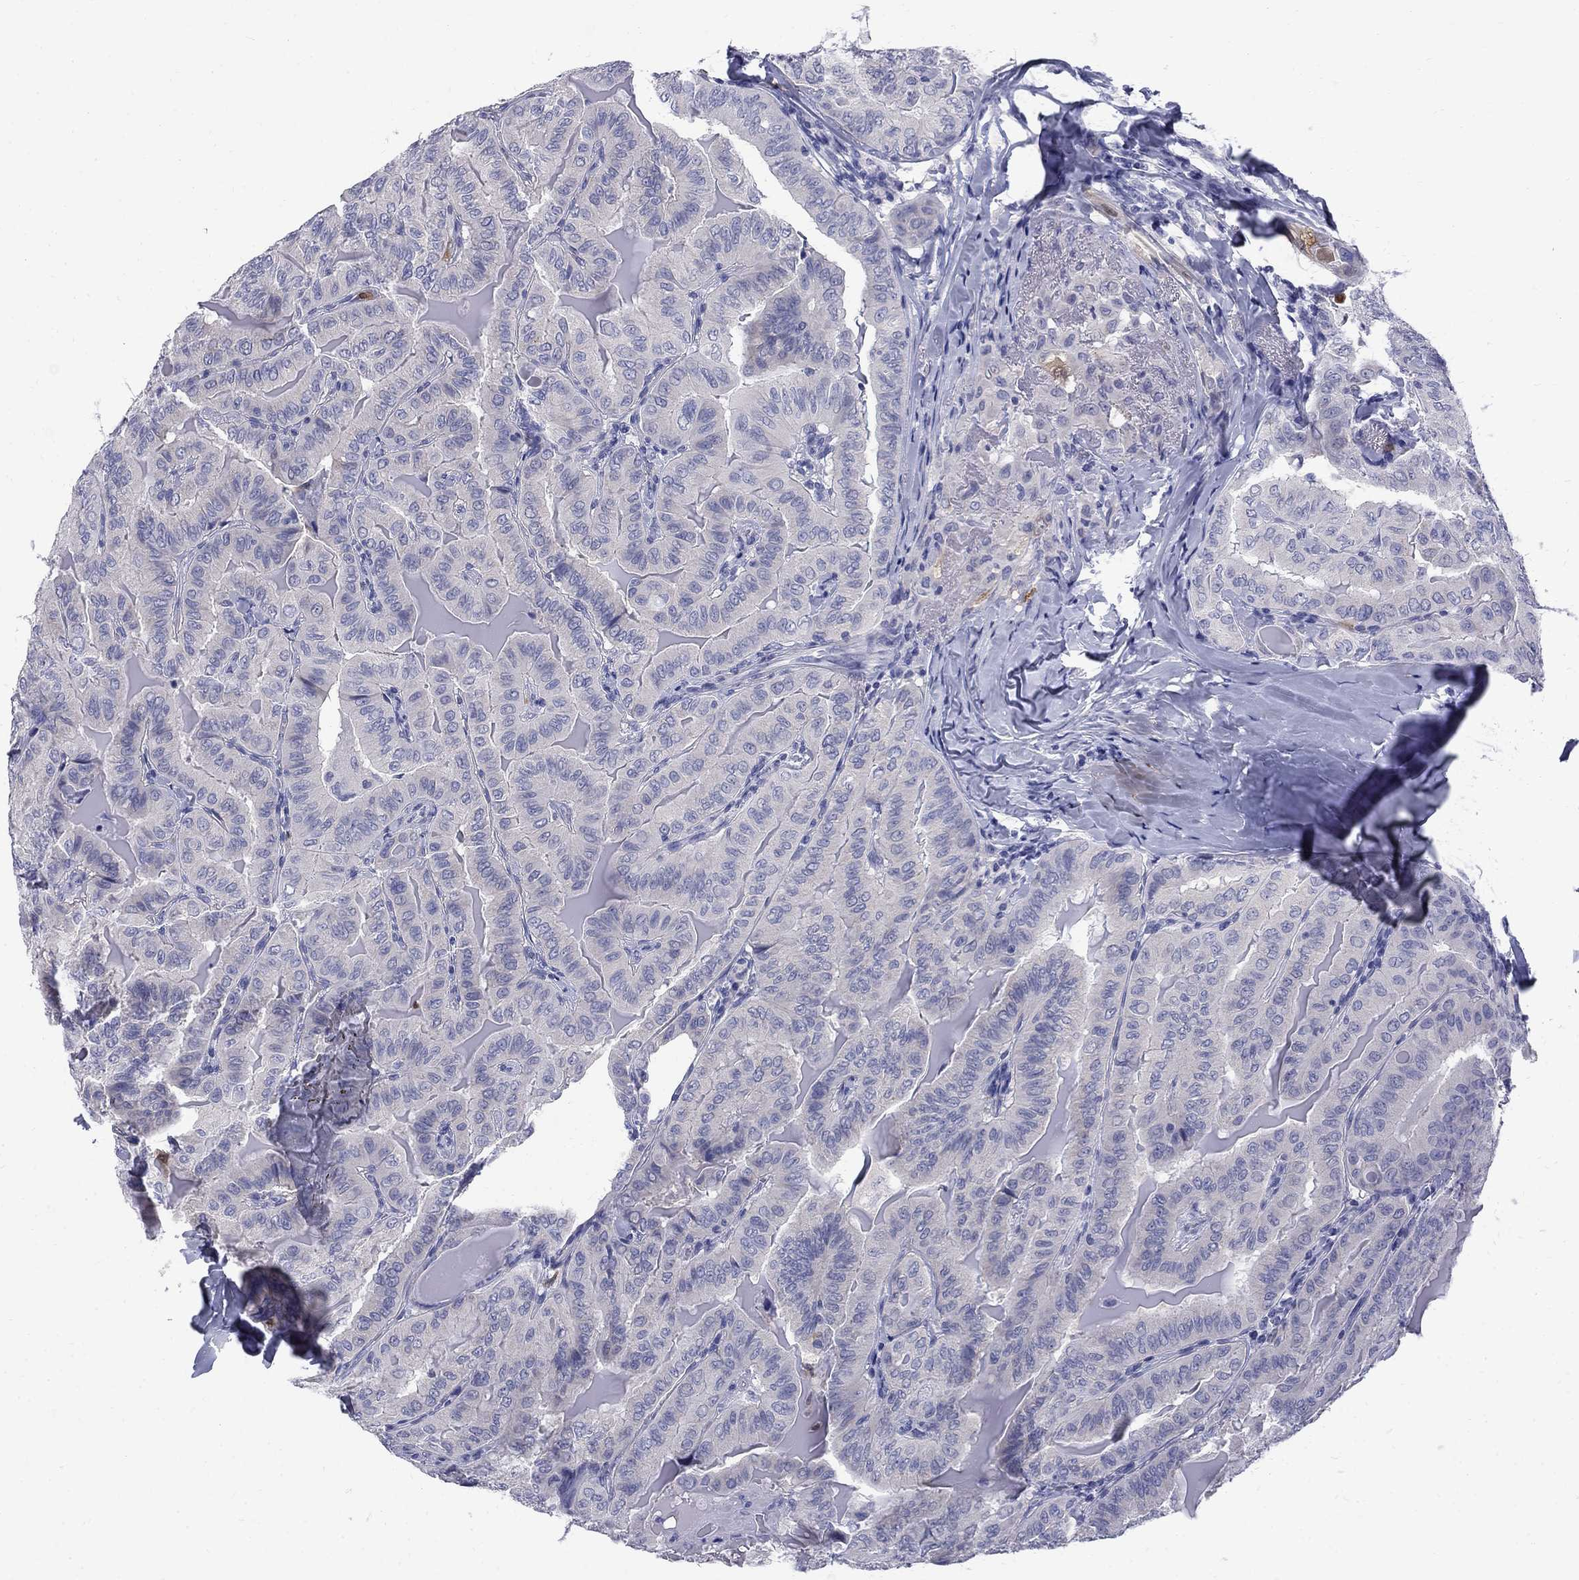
{"staining": {"intensity": "strong", "quantity": "<25%", "location": "cytoplasmic/membranous"}, "tissue": "thyroid cancer", "cell_type": "Tumor cells", "image_type": "cancer", "snomed": [{"axis": "morphology", "description": "Papillary adenocarcinoma, NOS"}, {"axis": "topography", "description": "Thyroid gland"}], "caption": "Protein expression analysis of thyroid cancer (papillary adenocarcinoma) shows strong cytoplasmic/membranous staining in about <25% of tumor cells.", "gene": "SERPINB2", "patient": {"sex": "female", "age": 68}}